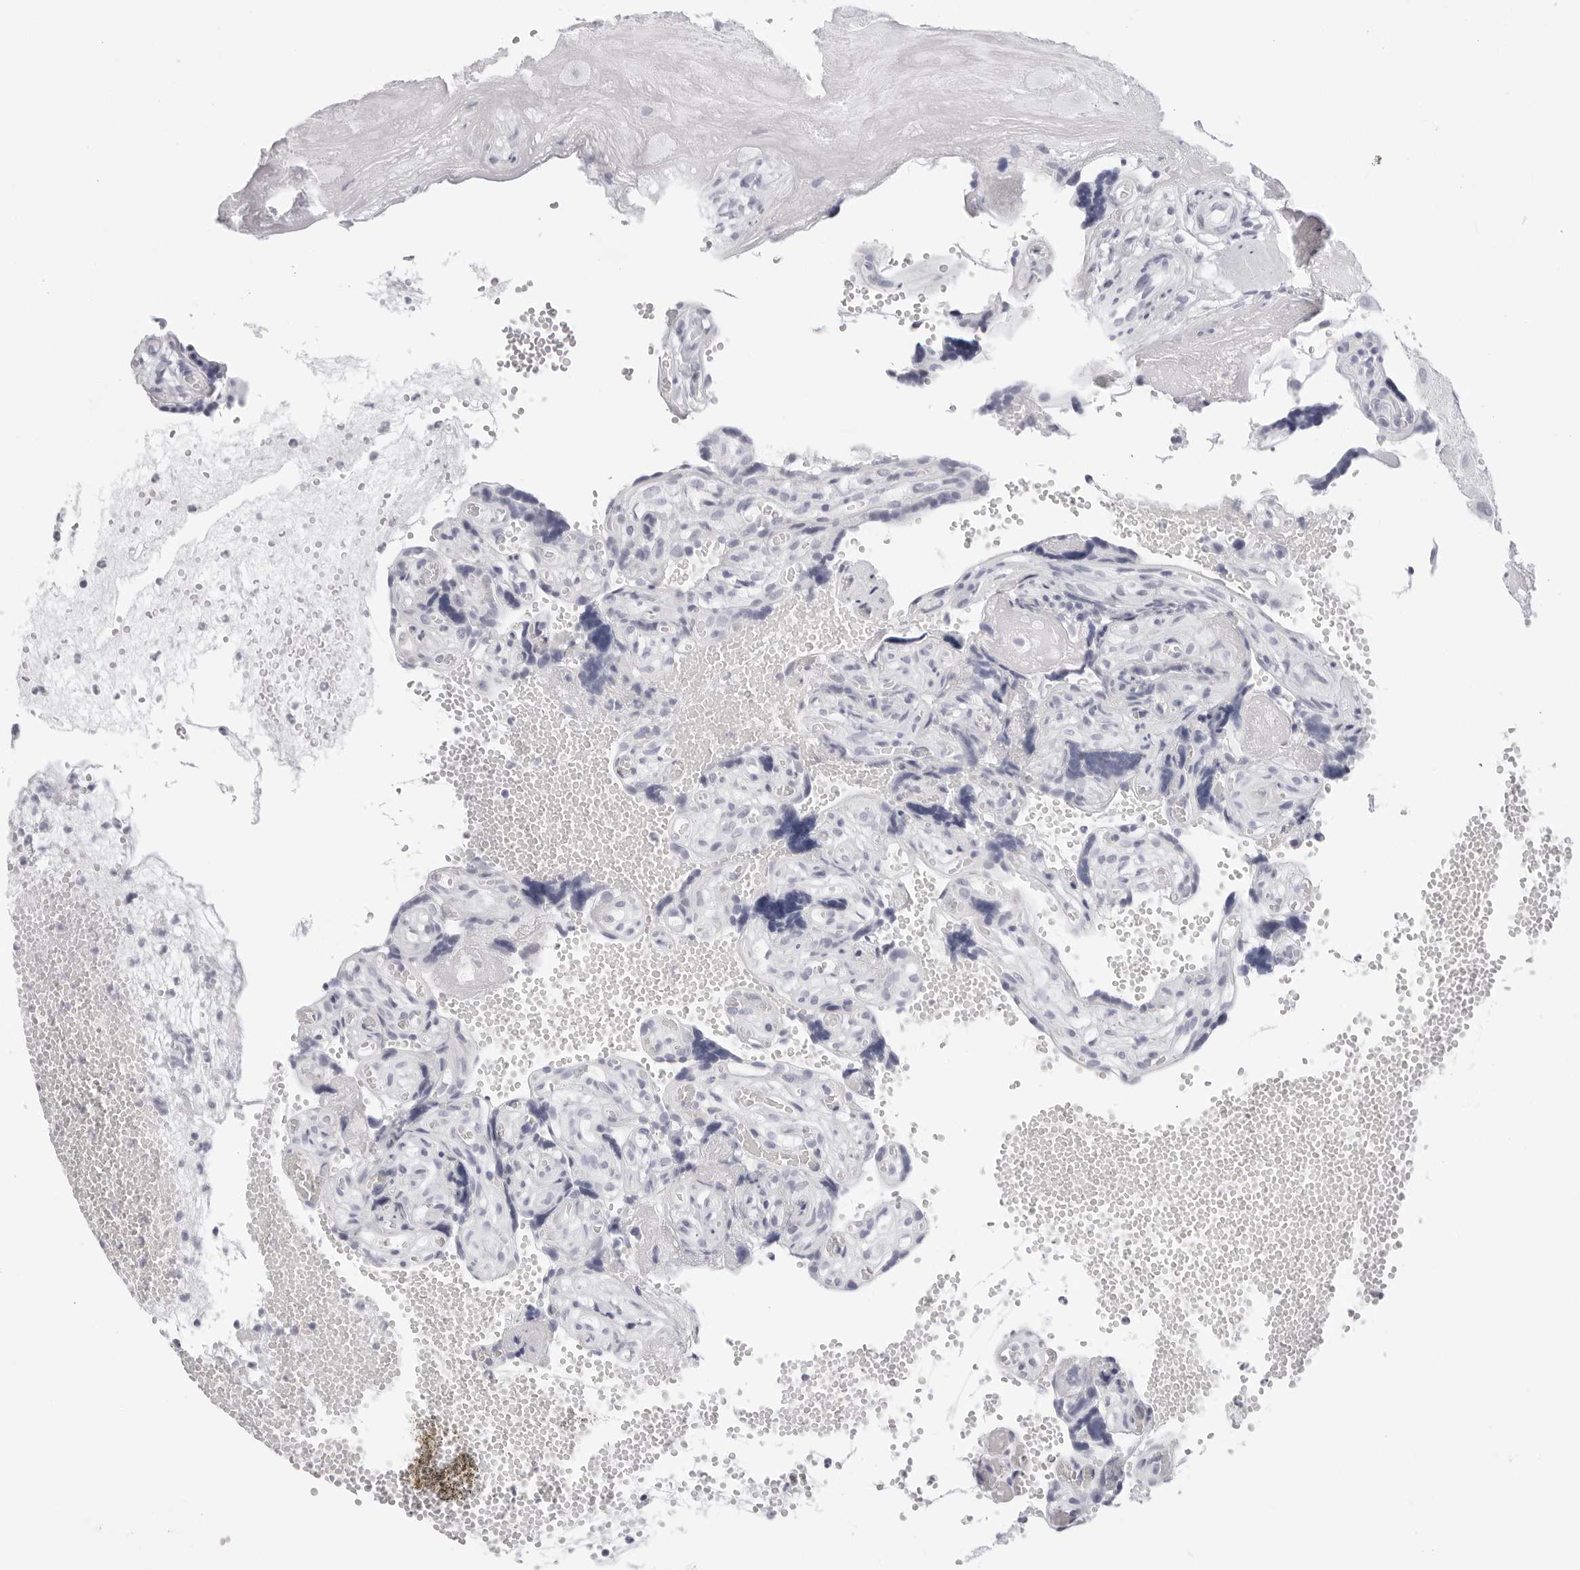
{"staining": {"intensity": "negative", "quantity": "none", "location": "none"}, "tissue": "placenta", "cell_type": "Decidual cells", "image_type": "normal", "snomed": [{"axis": "morphology", "description": "Normal tissue, NOS"}, {"axis": "topography", "description": "Placenta"}], "caption": "Immunohistochemical staining of unremarkable human placenta exhibits no significant positivity in decidual cells.", "gene": "AGMAT", "patient": {"sex": "female", "age": 30}}